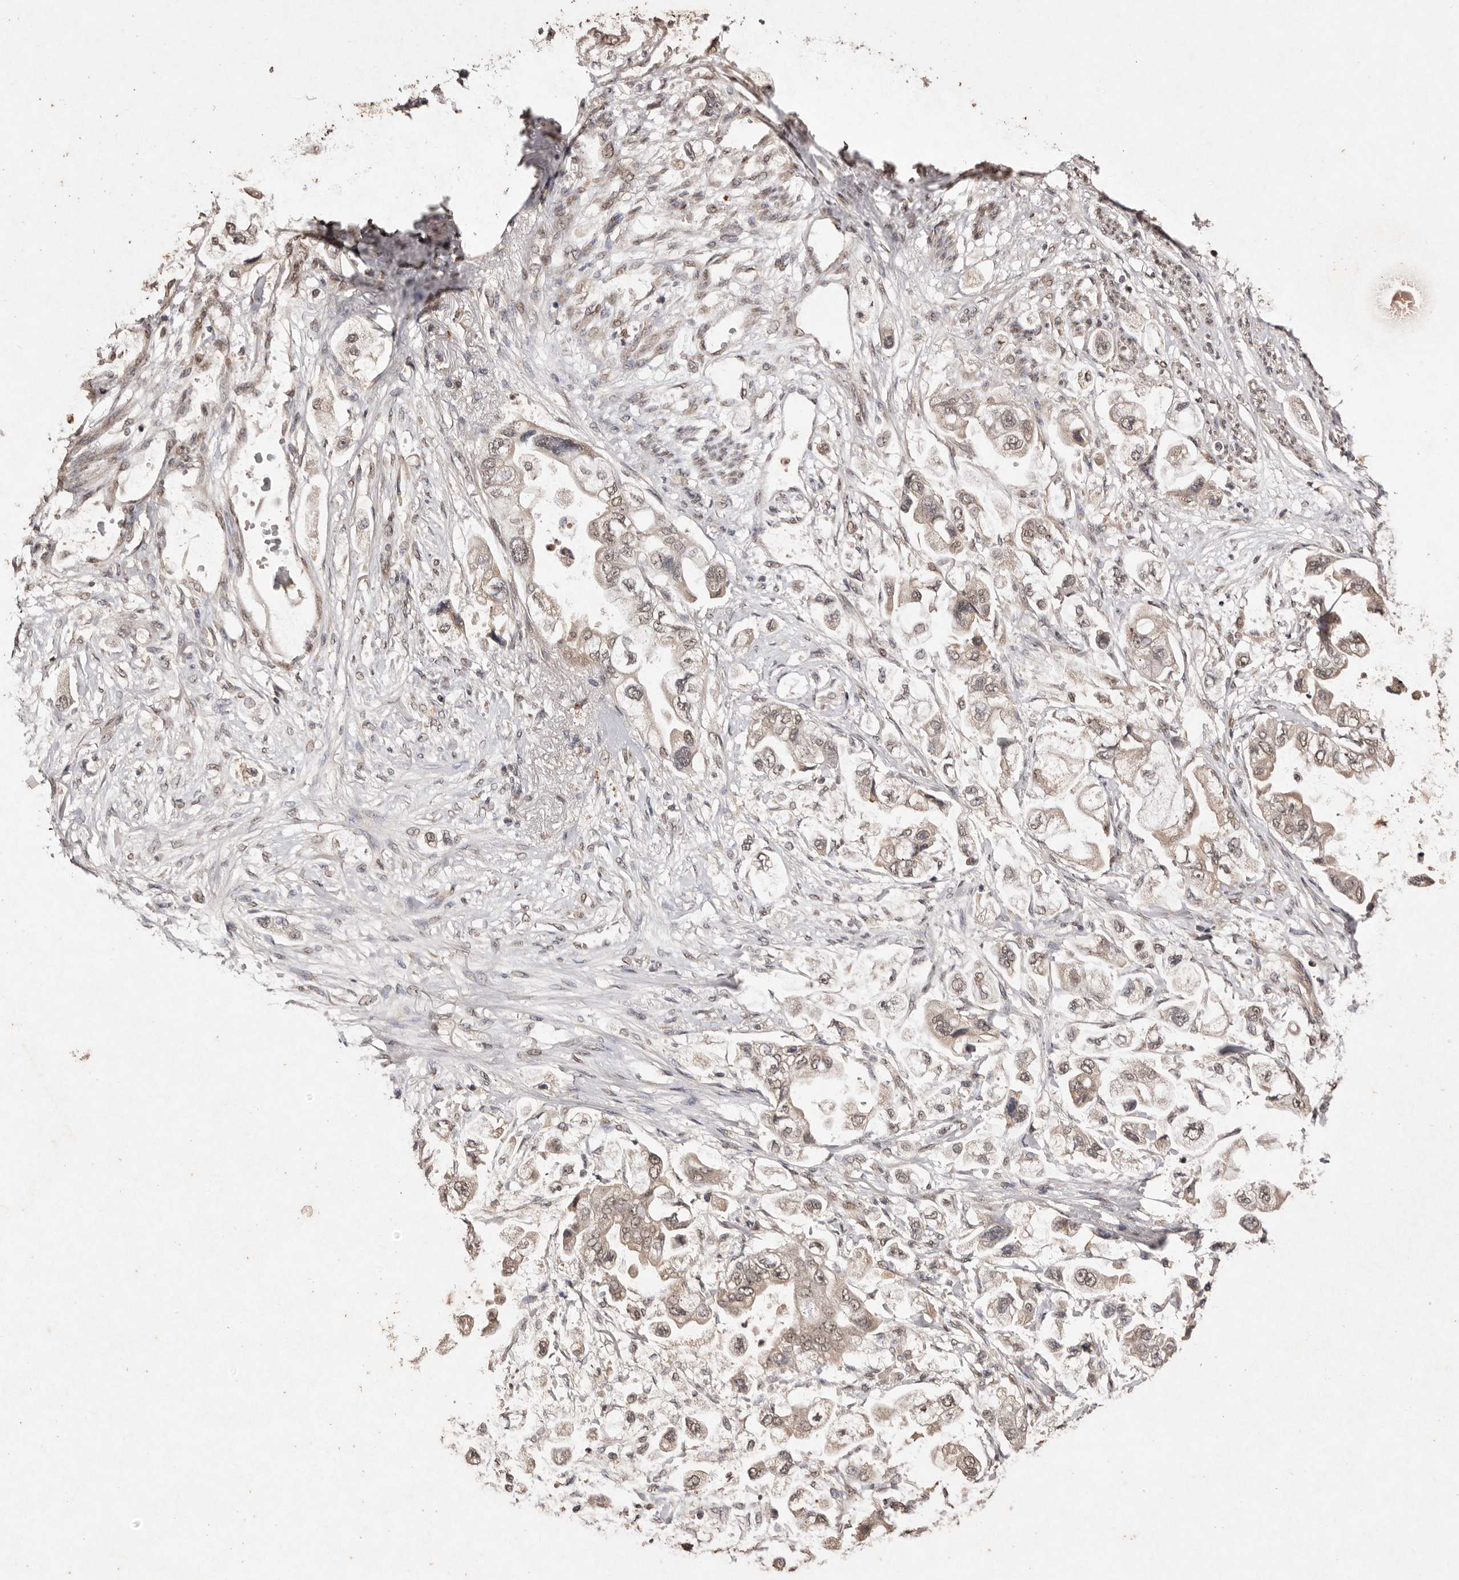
{"staining": {"intensity": "weak", "quantity": ">75%", "location": "cytoplasmic/membranous,nuclear"}, "tissue": "stomach cancer", "cell_type": "Tumor cells", "image_type": "cancer", "snomed": [{"axis": "morphology", "description": "Adenocarcinoma, NOS"}, {"axis": "topography", "description": "Stomach"}], "caption": "Weak cytoplasmic/membranous and nuclear positivity is appreciated in about >75% of tumor cells in stomach adenocarcinoma.", "gene": "NOTCH1", "patient": {"sex": "male", "age": 62}}